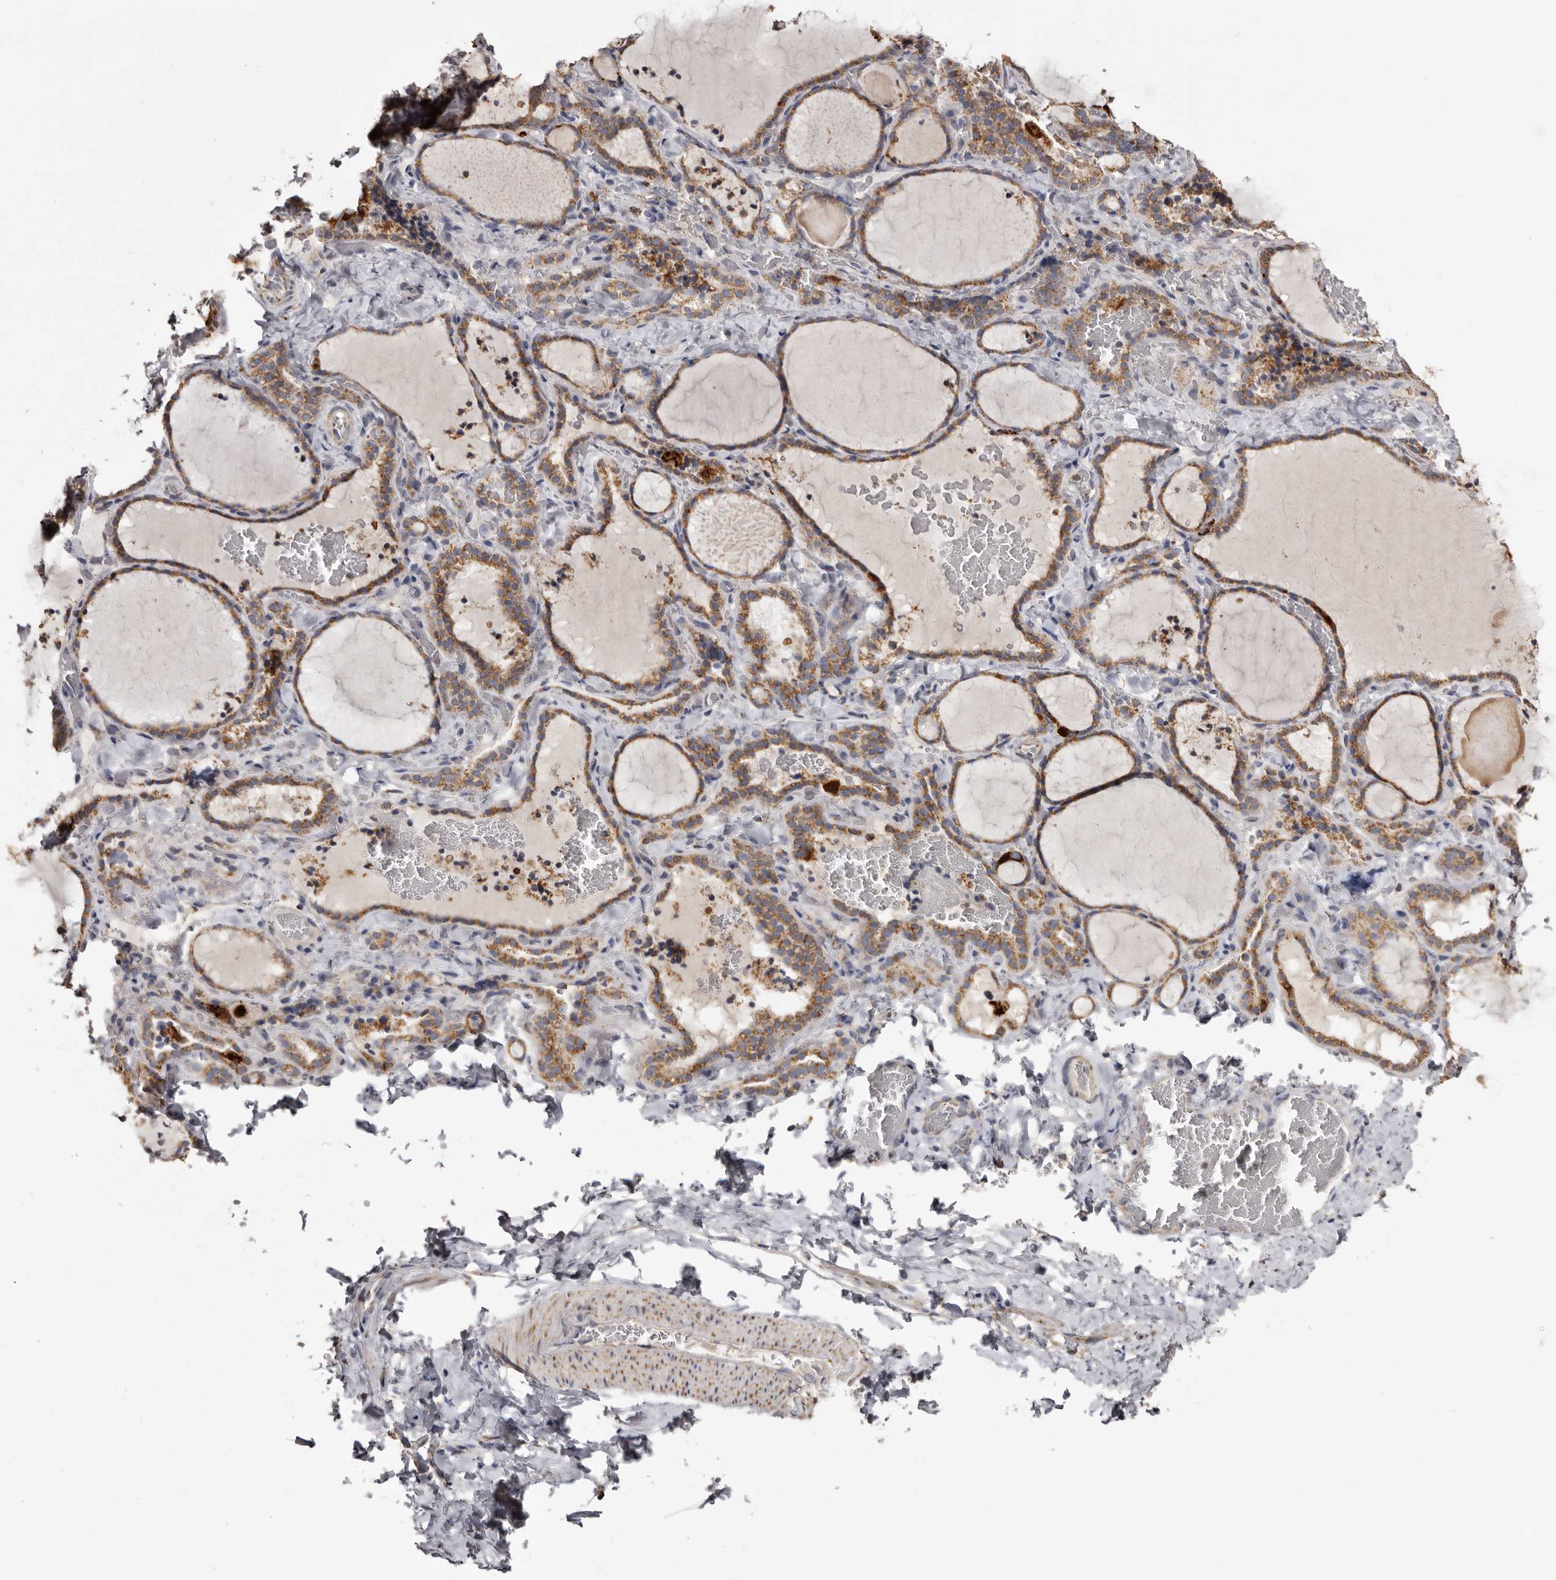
{"staining": {"intensity": "moderate", "quantity": ">75%", "location": "cytoplasmic/membranous"}, "tissue": "thyroid gland", "cell_type": "Glandular cells", "image_type": "normal", "snomed": [{"axis": "morphology", "description": "Normal tissue, NOS"}, {"axis": "topography", "description": "Thyroid gland"}], "caption": "Immunohistochemistry (IHC) of unremarkable thyroid gland shows medium levels of moderate cytoplasmic/membranous staining in about >75% of glandular cells. (DAB = brown stain, brightfield microscopy at high magnification).", "gene": "MECR", "patient": {"sex": "female", "age": 22}}